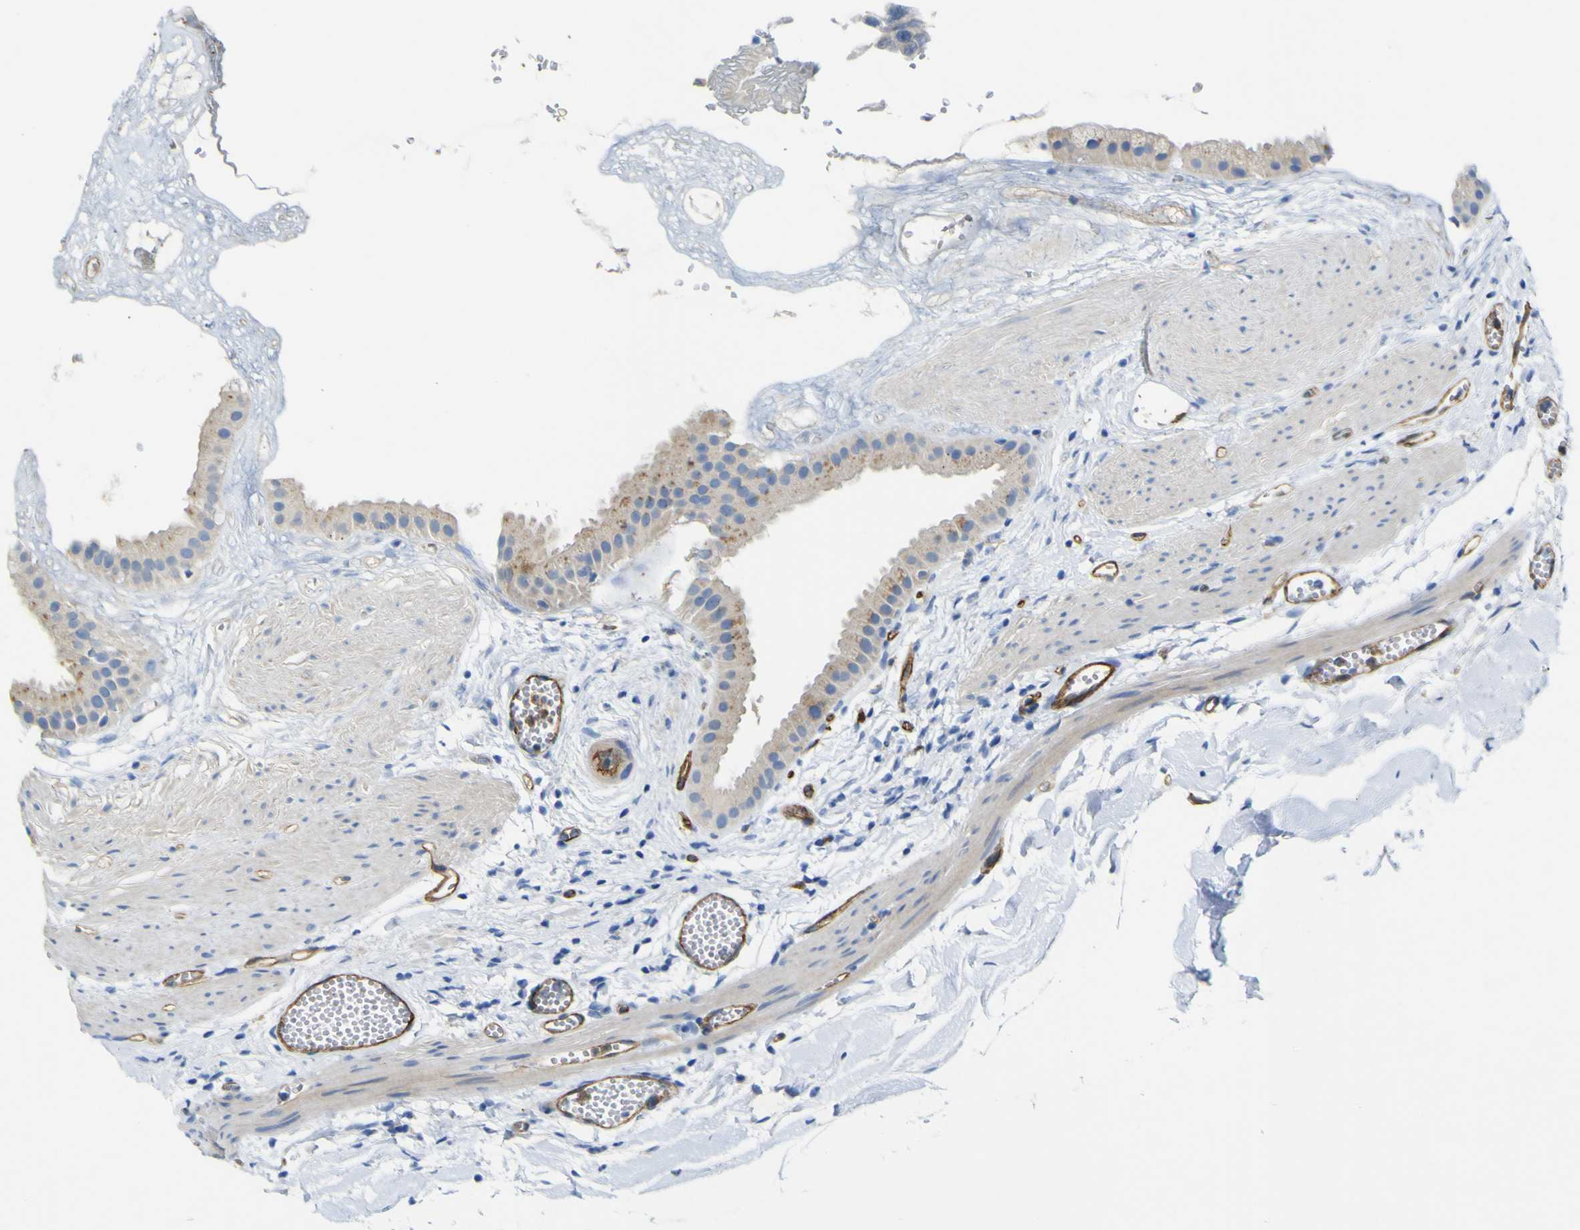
{"staining": {"intensity": "weak", "quantity": "<25%", "location": "cytoplasmic/membranous"}, "tissue": "gallbladder", "cell_type": "Glandular cells", "image_type": "normal", "snomed": [{"axis": "morphology", "description": "Normal tissue, NOS"}, {"axis": "topography", "description": "Gallbladder"}], "caption": "Gallbladder stained for a protein using IHC shows no staining glandular cells.", "gene": "CD93", "patient": {"sex": "female", "age": 64}}